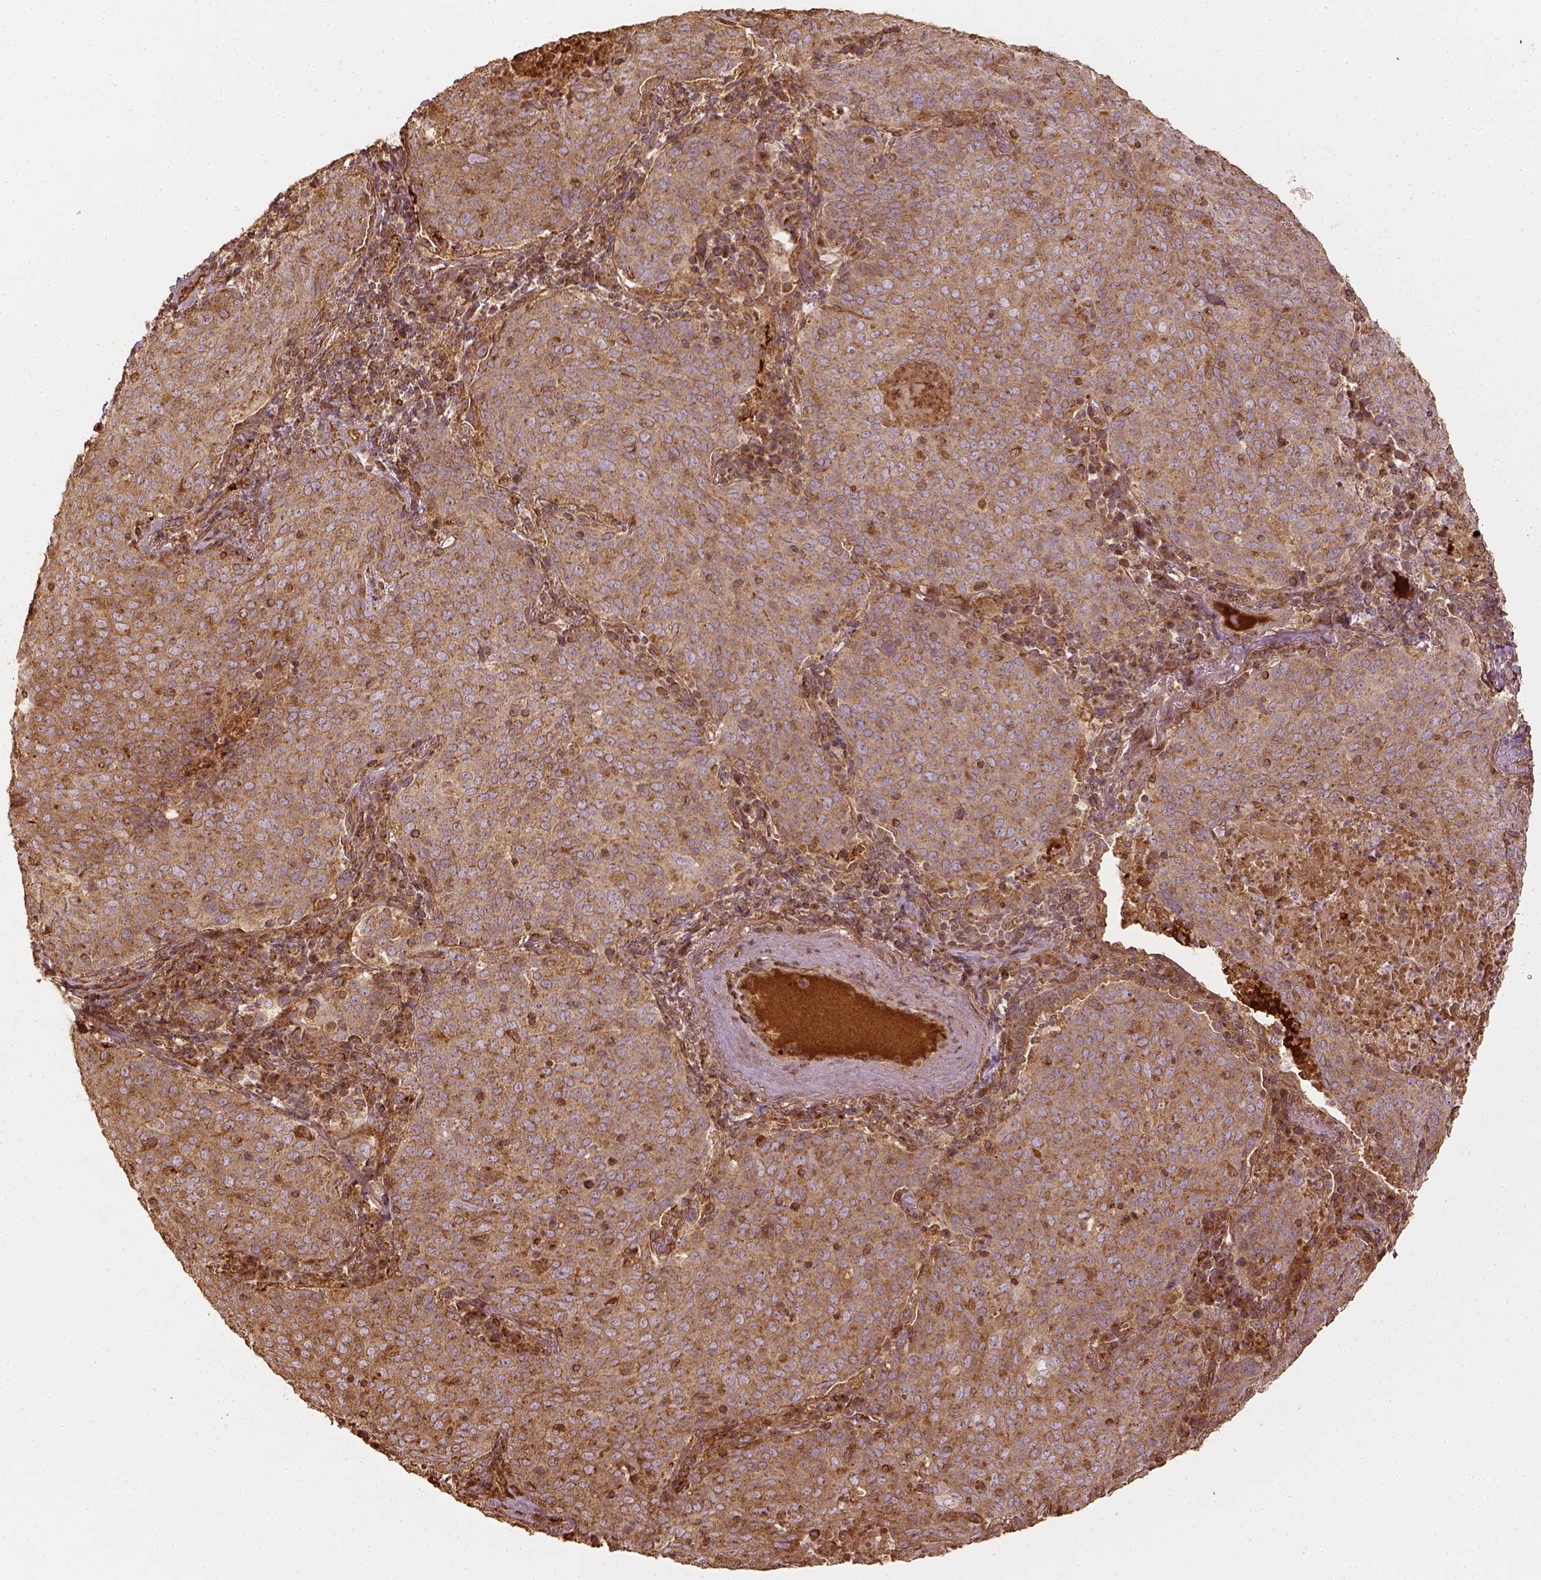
{"staining": {"intensity": "moderate", "quantity": ">75%", "location": "cytoplasmic/membranous"}, "tissue": "lung cancer", "cell_type": "Tumor cells", "image_type": "cancer", "snomed": [{"axis": "morphology", "description": "Squamous cell carcinoma, NOS"}, {"axis": "topography", "description": "Lung"}], "caption": "The micrograph demonstrates staining of lung squamous cell carcinoma, revealing moderate cytoplasmic/membranous protein staining (brown color) within tumor cells.", "gene": "VEGFA", "patient": {"sex": "male", "age": 82}}